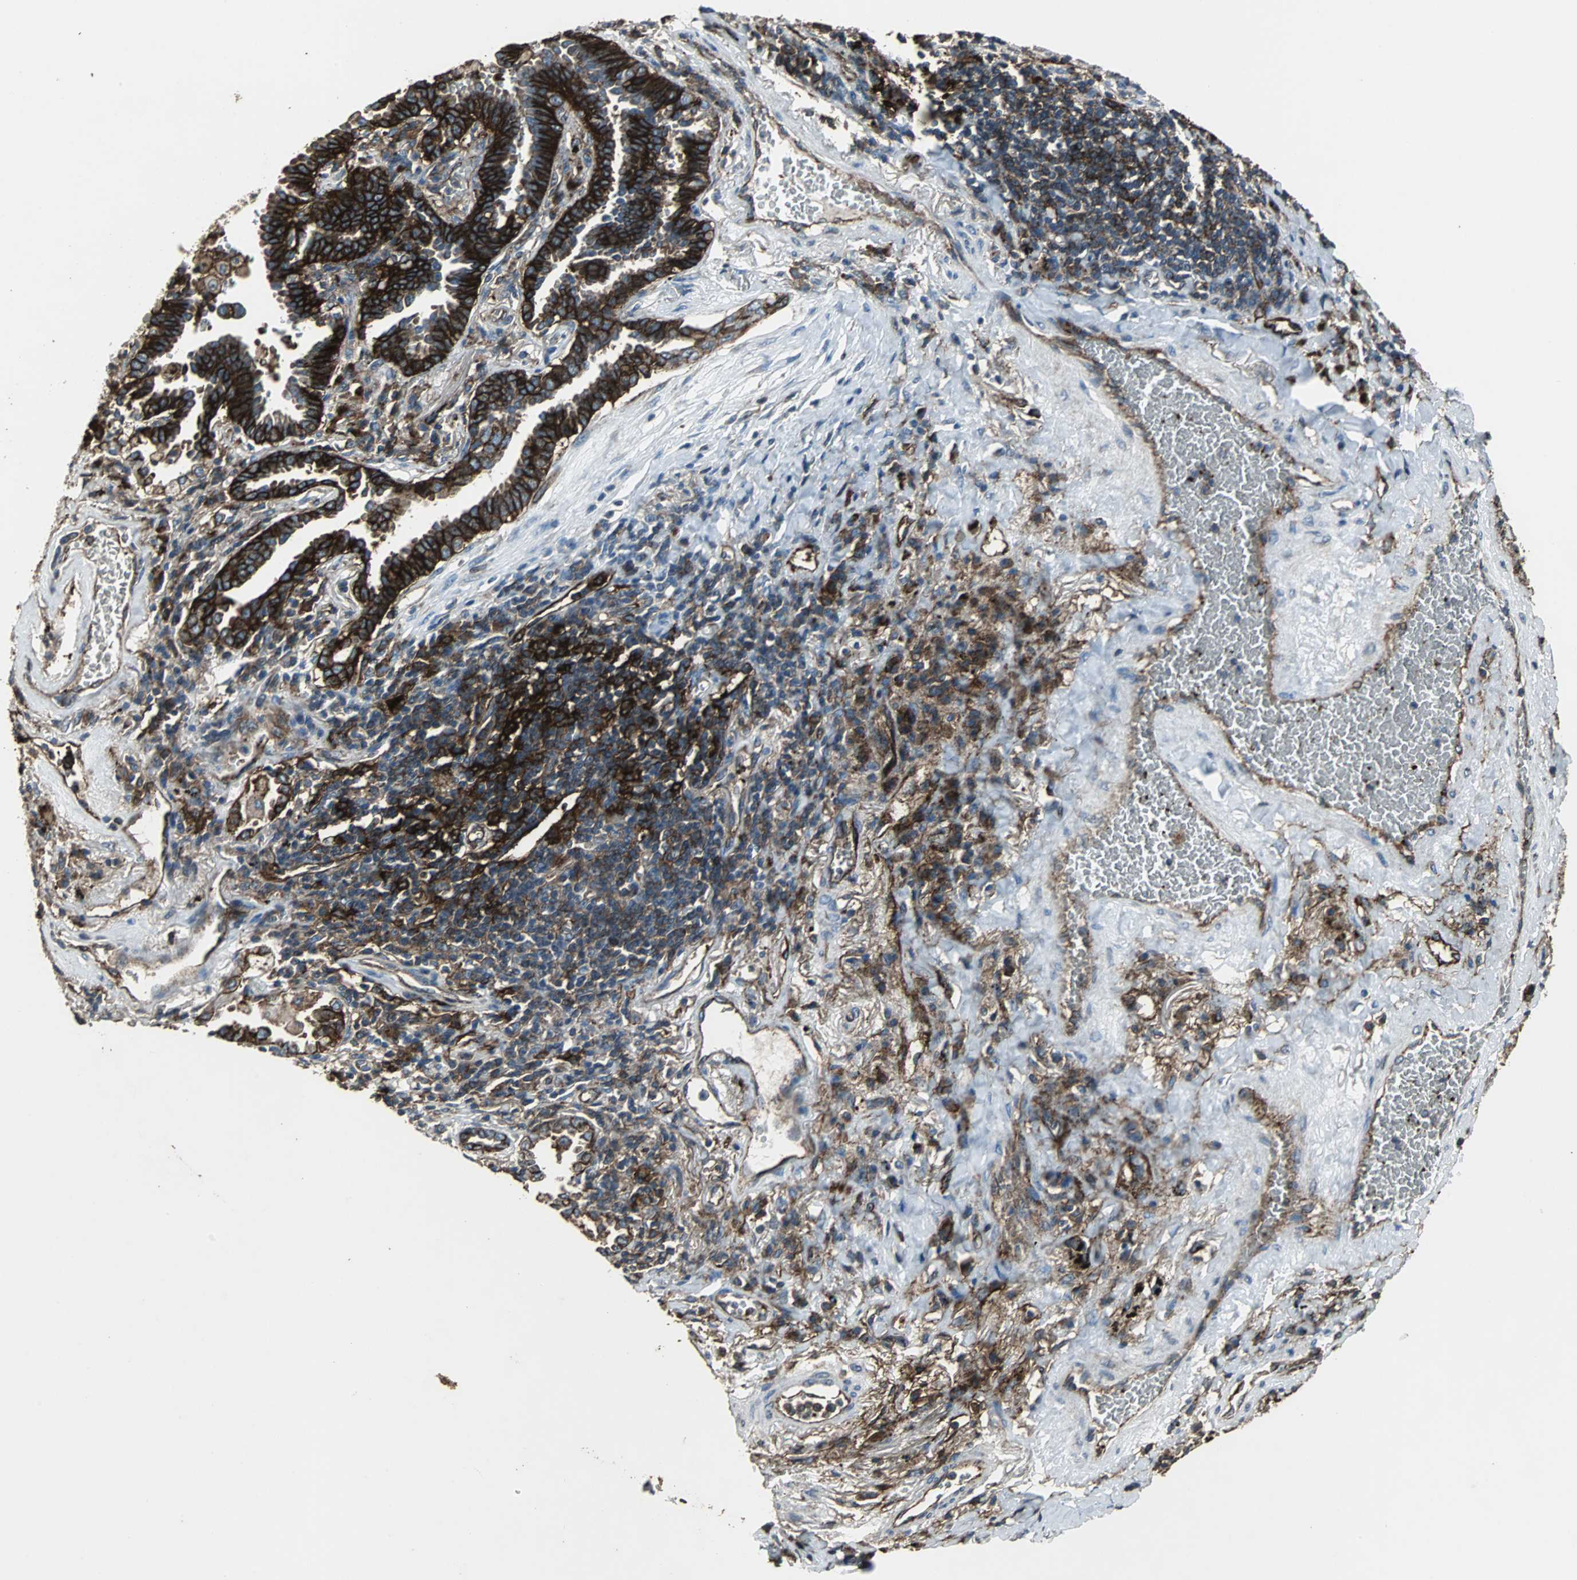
{"staining": {"intensity": "strong", "quantity": ">75%", "location": "cytoplasmic/membranous"}, "tissue": "lung cancer", "cell_type": "Tumor cells", "image_type": "cancer", "snomed": [{"axis": "morphology", "description": "Adenocarcinoma, NOS"}, {"axis": "topography", "description": "Lung"}], "caption": "Immunohistochemical staining of lung cancer reveals strong cytoplasmic/membranous protein staining in about >75% of tumor cells.", "gene": "F11R", "patient": {"sex": "female", "age": 64}}